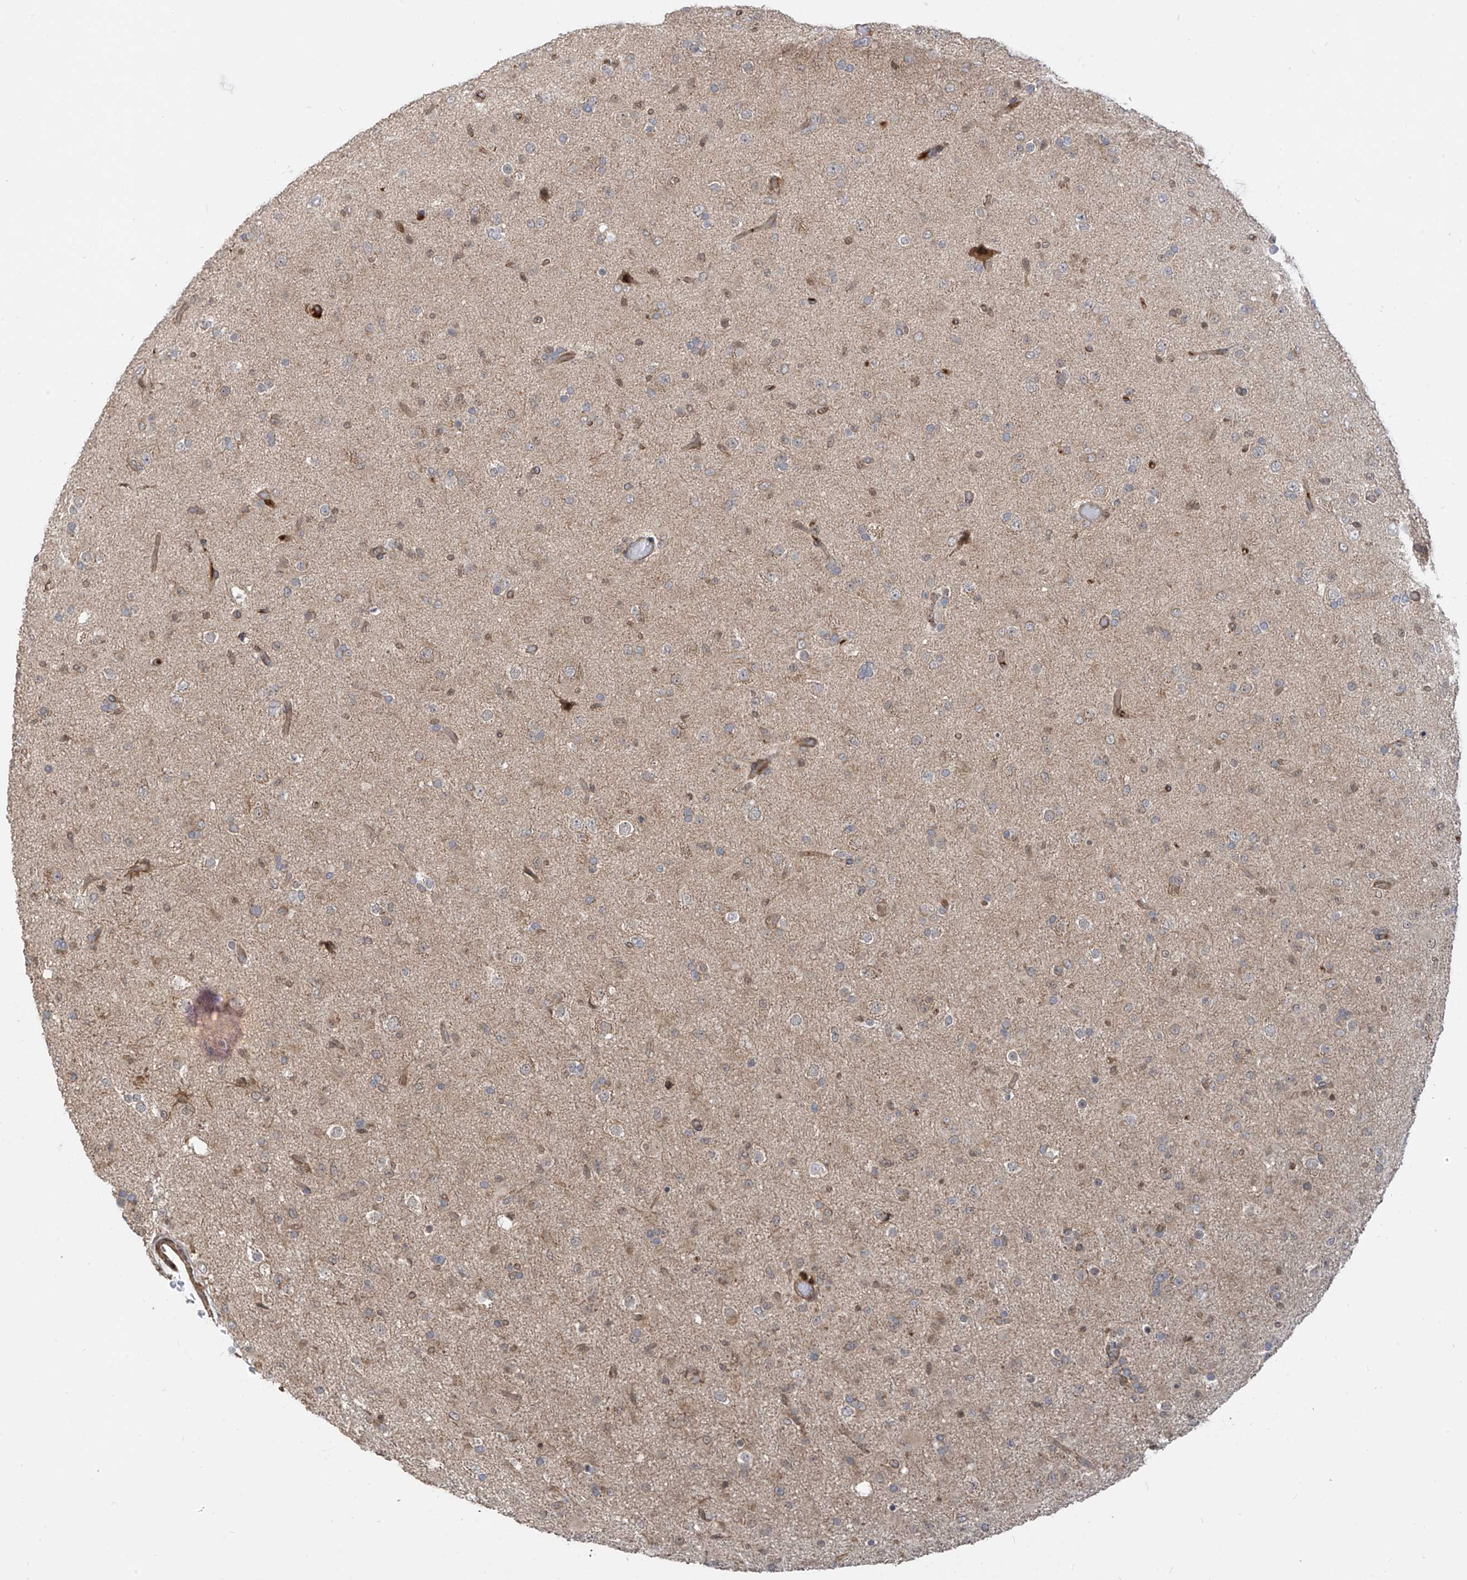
{"staining": {"intensity": "negative", "quantity": "none", "location": "none"}, "tissue": "glioma", "cell_type": "Tumor cells", "image_type": "cancer", "snomed": [{"axis": "morphology", "description": "Glioma, malignant, Low grade"}, {"axis": "topography", "description": "Brain"}], "caption": "Tumor cells are negative for brown protein staining in low-grade glioma (malignant).", "gene": "ATAD2B", "patient": {"sex": "male", "age": 65}}